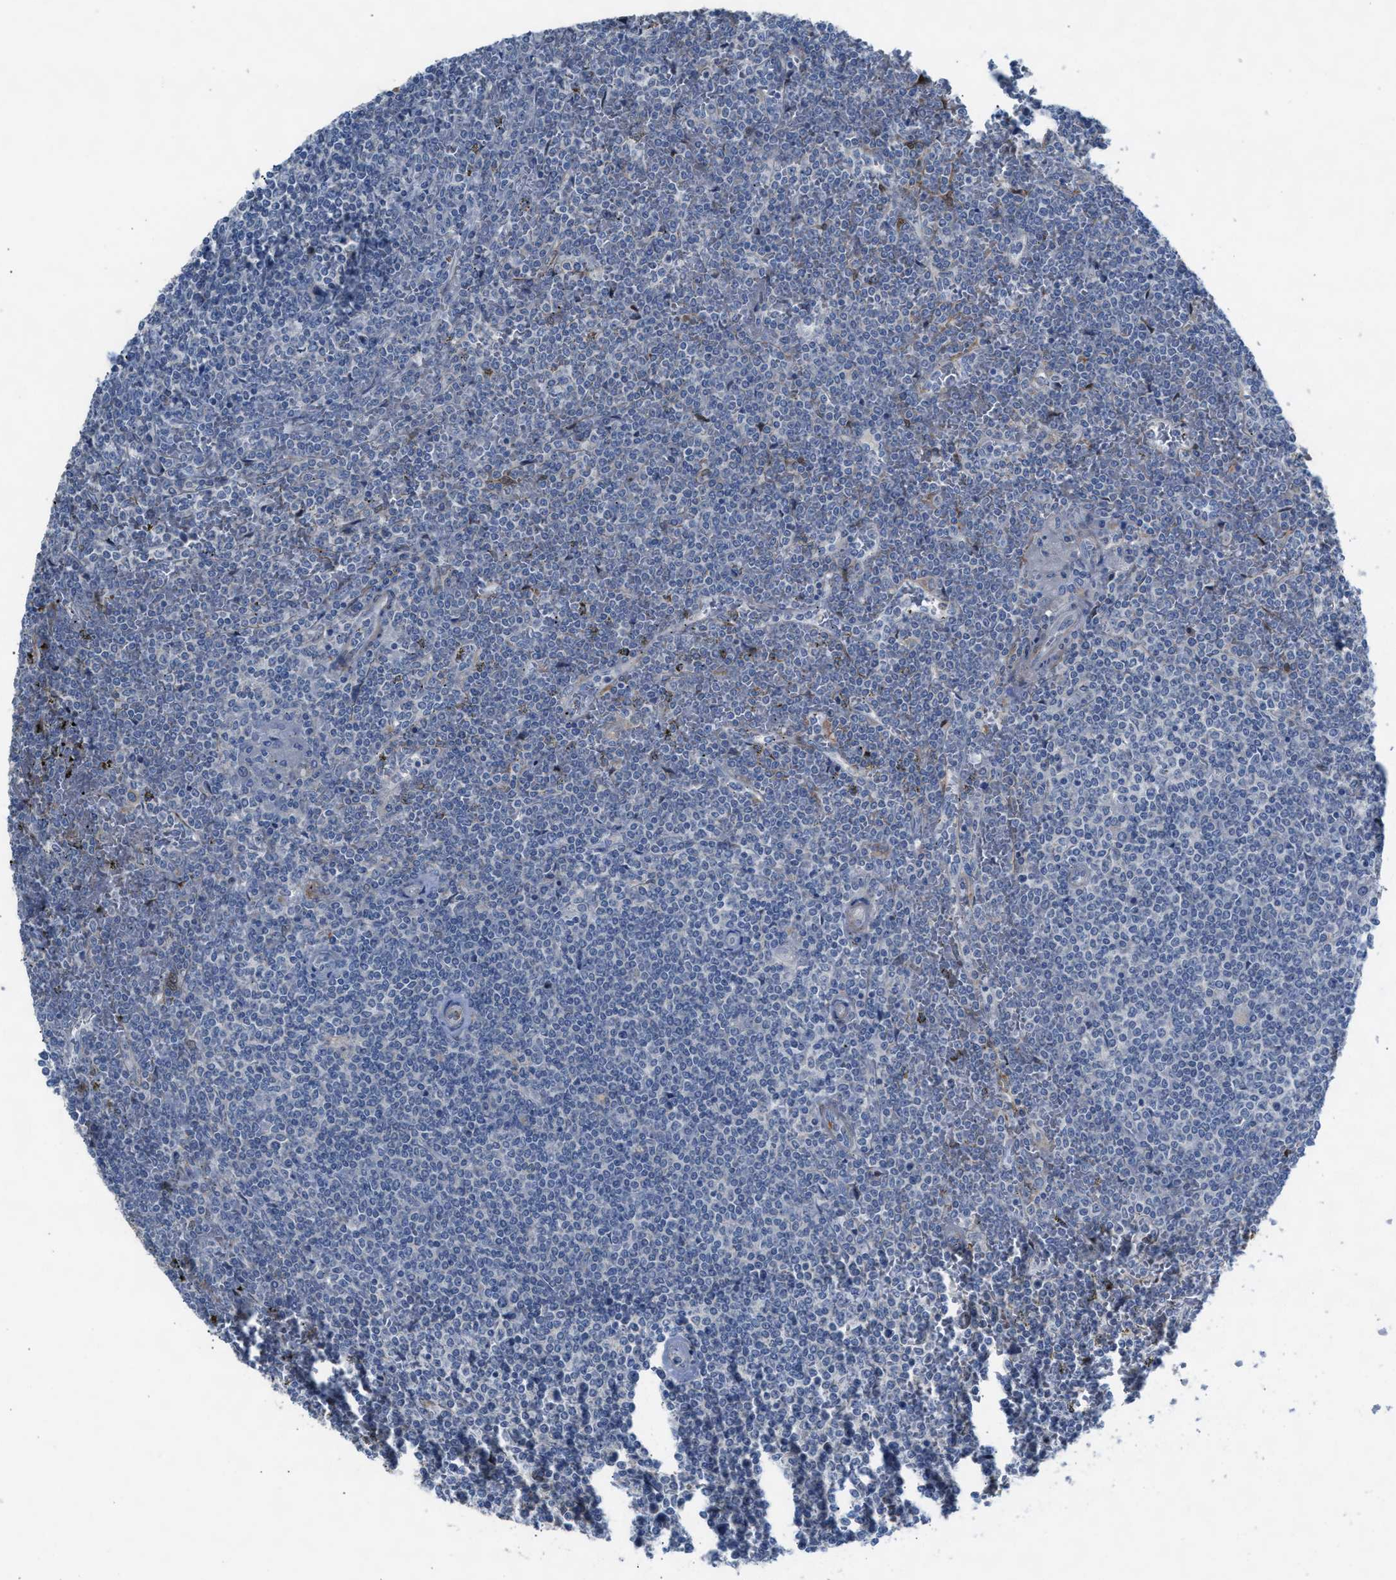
{"staining": {"intensity": "negative", "quantity": "none", "location": "none"}, "tissue": "lymphoma", "cell_type": "Tumor cells", "image_type": "cancer", "snomed": [{"axis": "morphology", "description": "Malignant lymphoma, non-Hodgkin's type, Low grade"}, {"axis": "topography", "description": "Spleen"}], "caption": "Image shows no significant protein positivity in tumor cells of low-grade malignant lymphoma, non-Hodgkin's type.", "gene": "ASPA", "patient": {"sex": "female", "age": 19}}